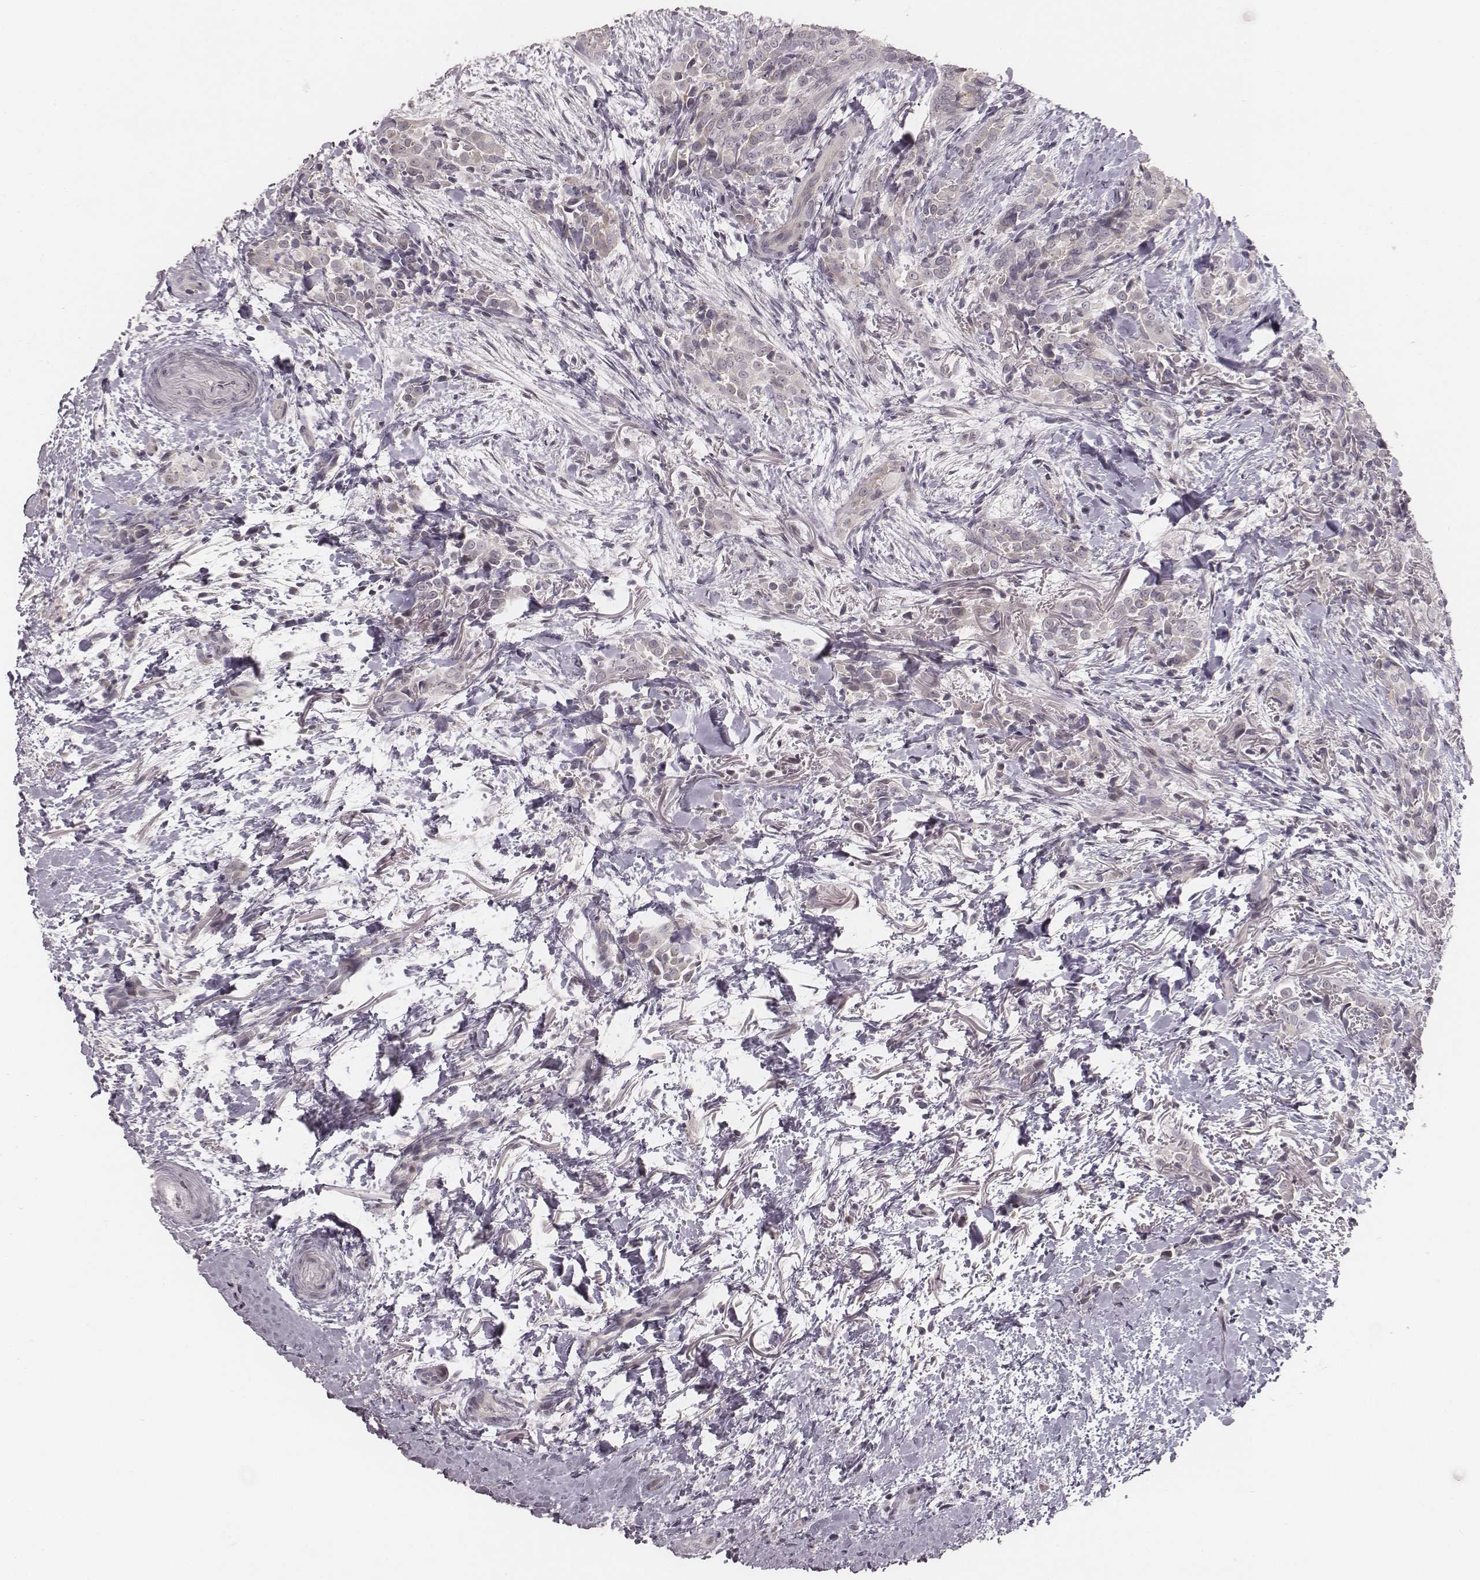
{"staining": {"intensity": "negative", "quantity": "none", "location": "none"}, "tissue": "thyroid cancer", "cell_type": "Tumor cells", "image_type": "cancer", "snomed": [{"axis": "morphology", "description": "Papillary adenocarcinoma, NOS"}, {"axis": "topography", "description": "Thyroid gland"}], "caption": "The immunohistochemistry photomicrograph has no significant expression in tumor cells of papillary adenocarcinoma (thyroid) tissue.", "gene": "ACACB", "patient": {"sex": "male", "age": 61}}